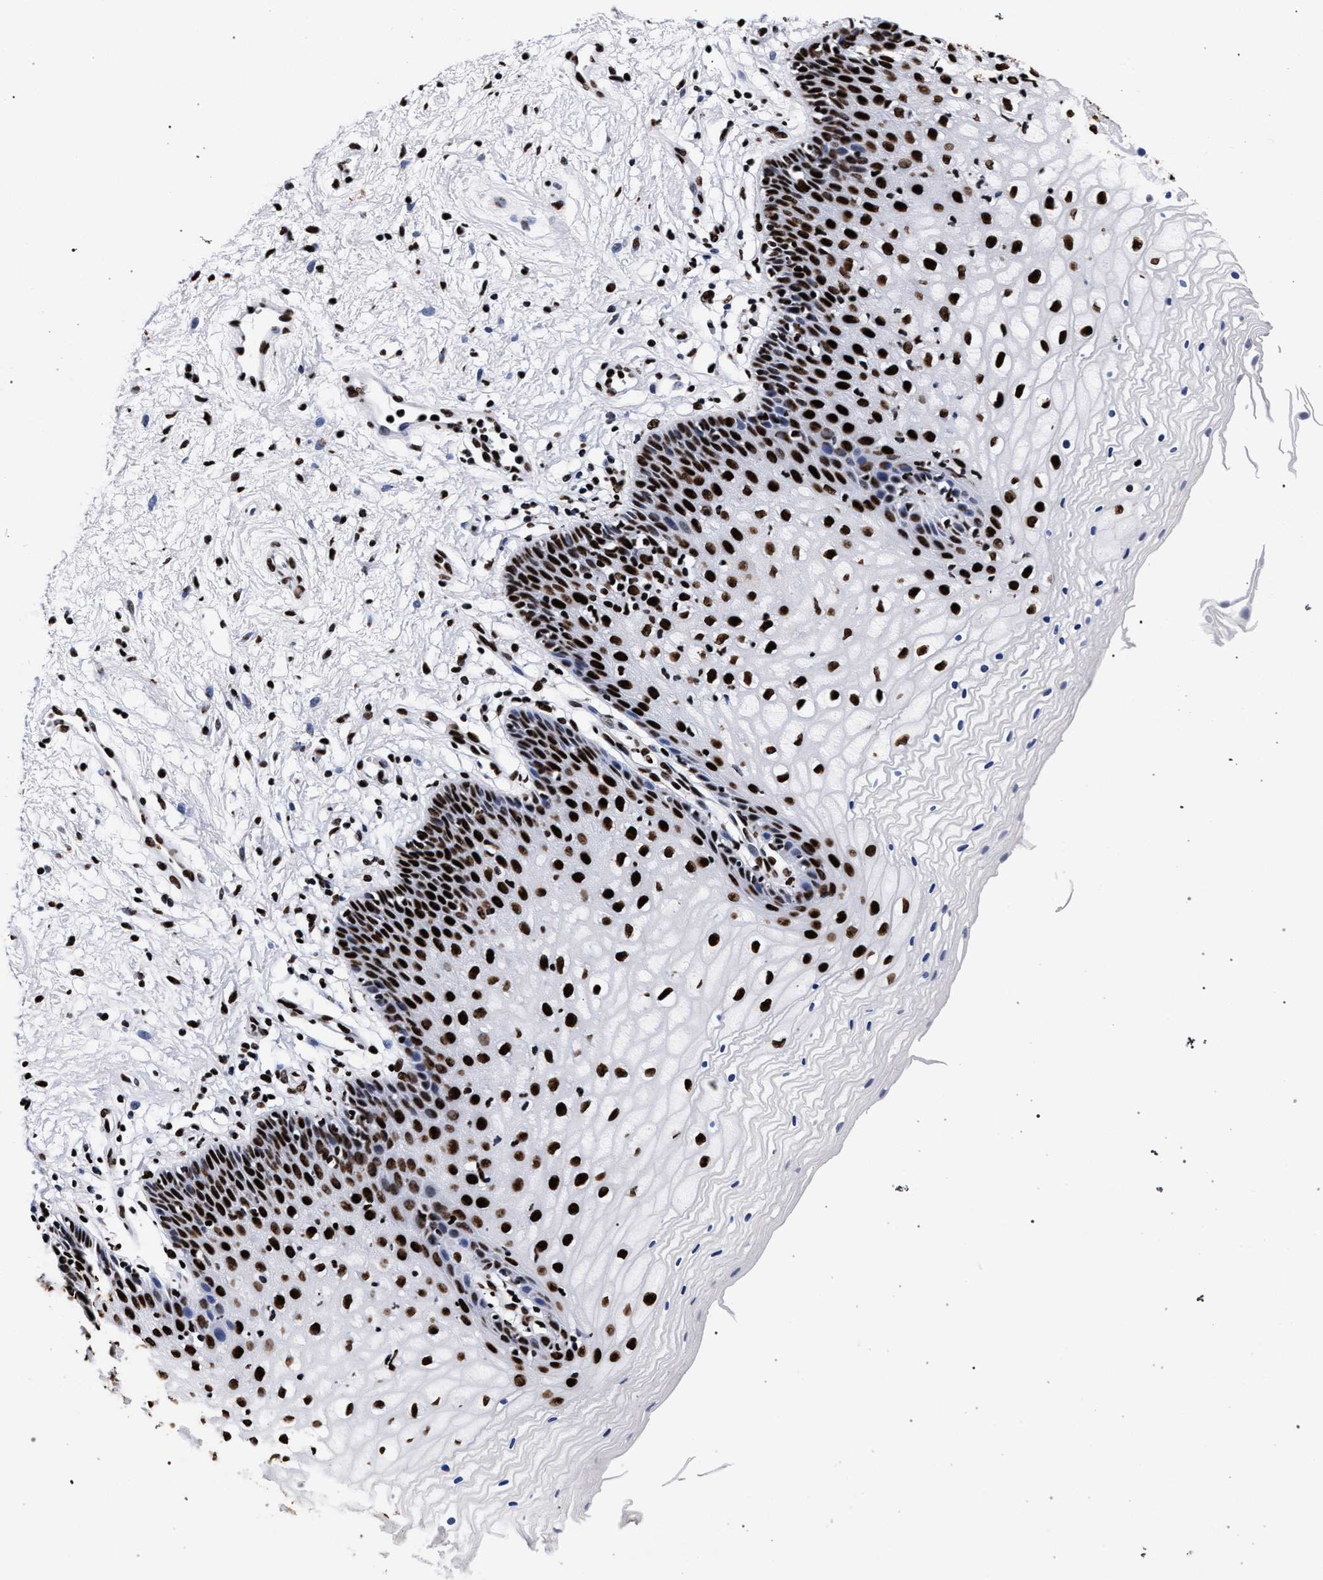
{"staining": {"intensity": "strong", "quantity": ">75%", "location": "nuclear"}, "tissue": "vagina", "cell_type": "Squamous epithelial cells", "image_type": "normal", "snomed": [{"axis": "morphology", "description": "Normal tissue, NOS"}, {"axis": "topography", "description": "Vagina"}], "caption": "This is an image of immunohistochemistry staining of unremarkable vagina, which shows strong positivity in the nuclear of squamous epithelial cells.", "gene": "HNRNPA1", "patient": {"sex": "female", "age": 34}}